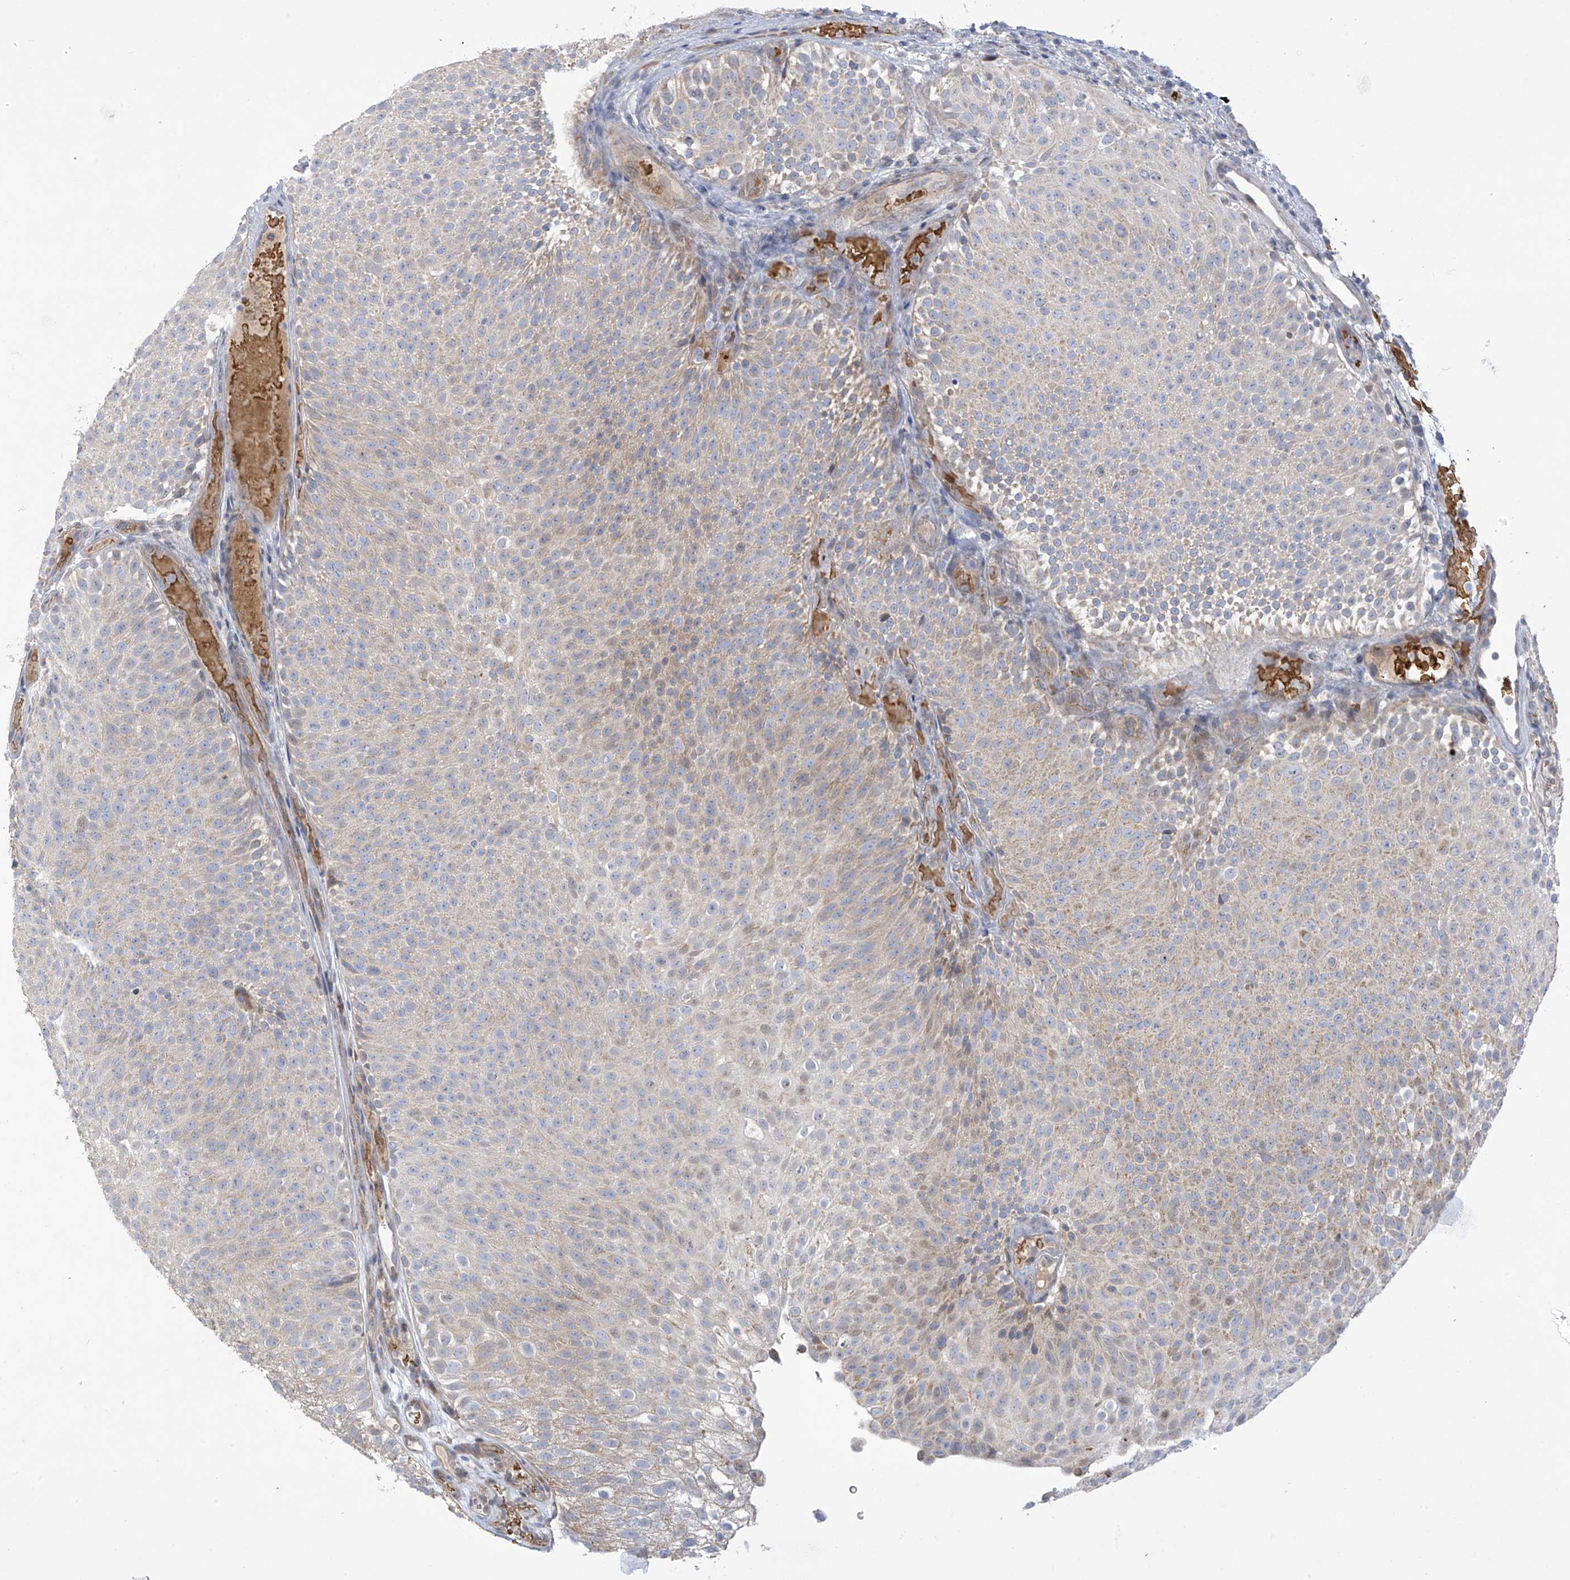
{"staining": {"intensity": "weak", "quantity": "<25%", "location": "cytoplasmic/membranous"}, "tissue": "urothelial cancer", "cell_type": "Tumor cells", "image_type": "cancer", "snomed": [{"axis": "morphology", "description": "Urothelial carcinoma, Low grade"}, {"axis": "topography", "description": "Urinary bladder"}], "caption": "Histopathology image shows no protein expression in tumor cells of urothelial cancer tissue.", "gene": "METTL18", "patient": {"sex": "male", "age": 78}}